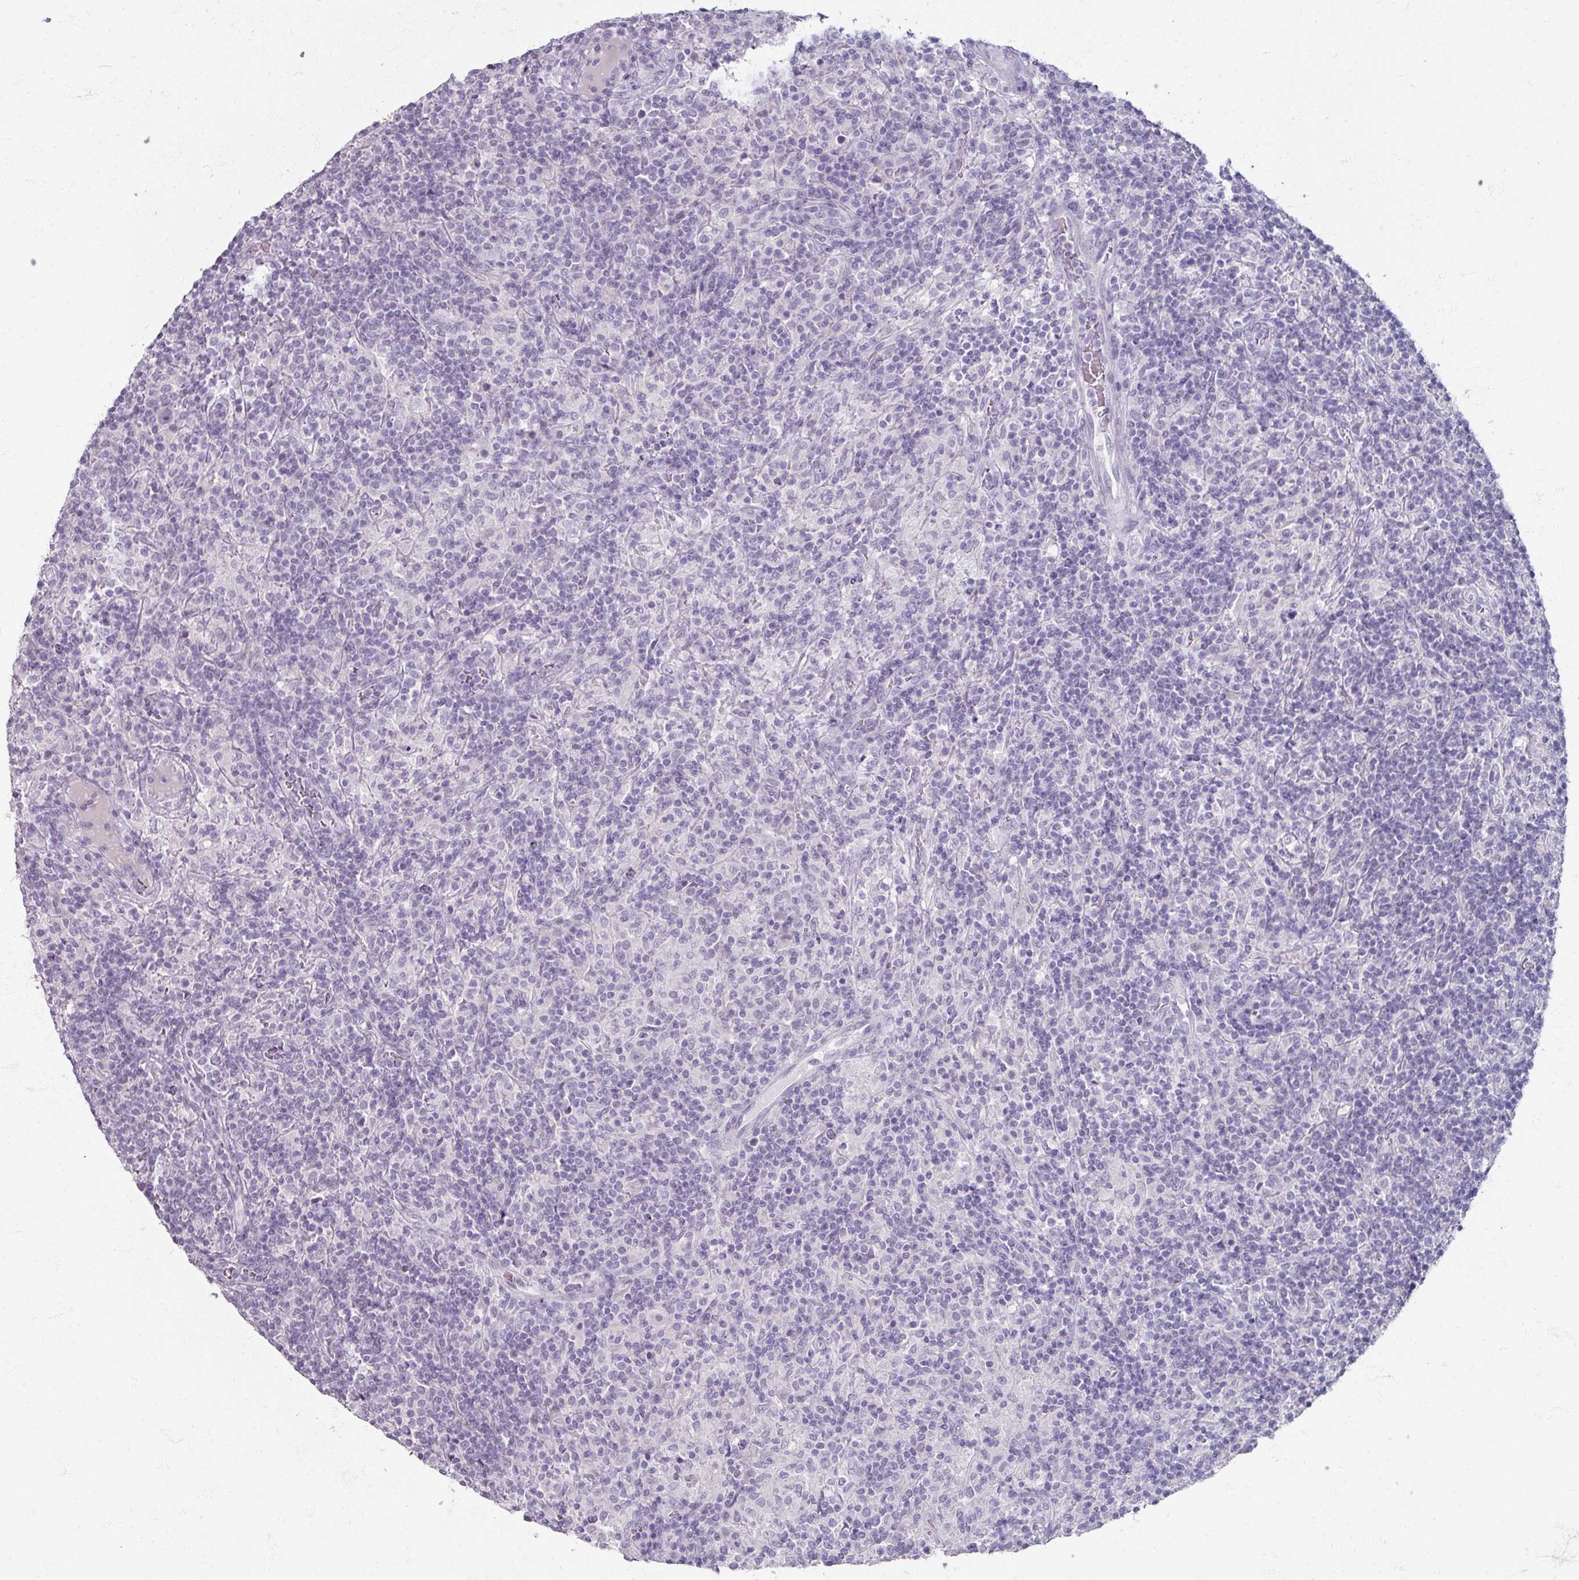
{"staining": {"intensity": "negative", "quantity": "none", "location": "none"}, "tissue": "lymphoma", "cell_type": "Tumor cells", "image_type": "cancer", "snomed": [{"axis": "morphology", "description": "Hodgkin's disease, NOS"}, {"axis": "topography", "description": "Lymph node"}], "caption": "This is an immunohistochemistry histopathology image of lymphoma. There is no staining in tumor cells.", "gene": "TG", "patient": {"sex": "male", "age": 70}}